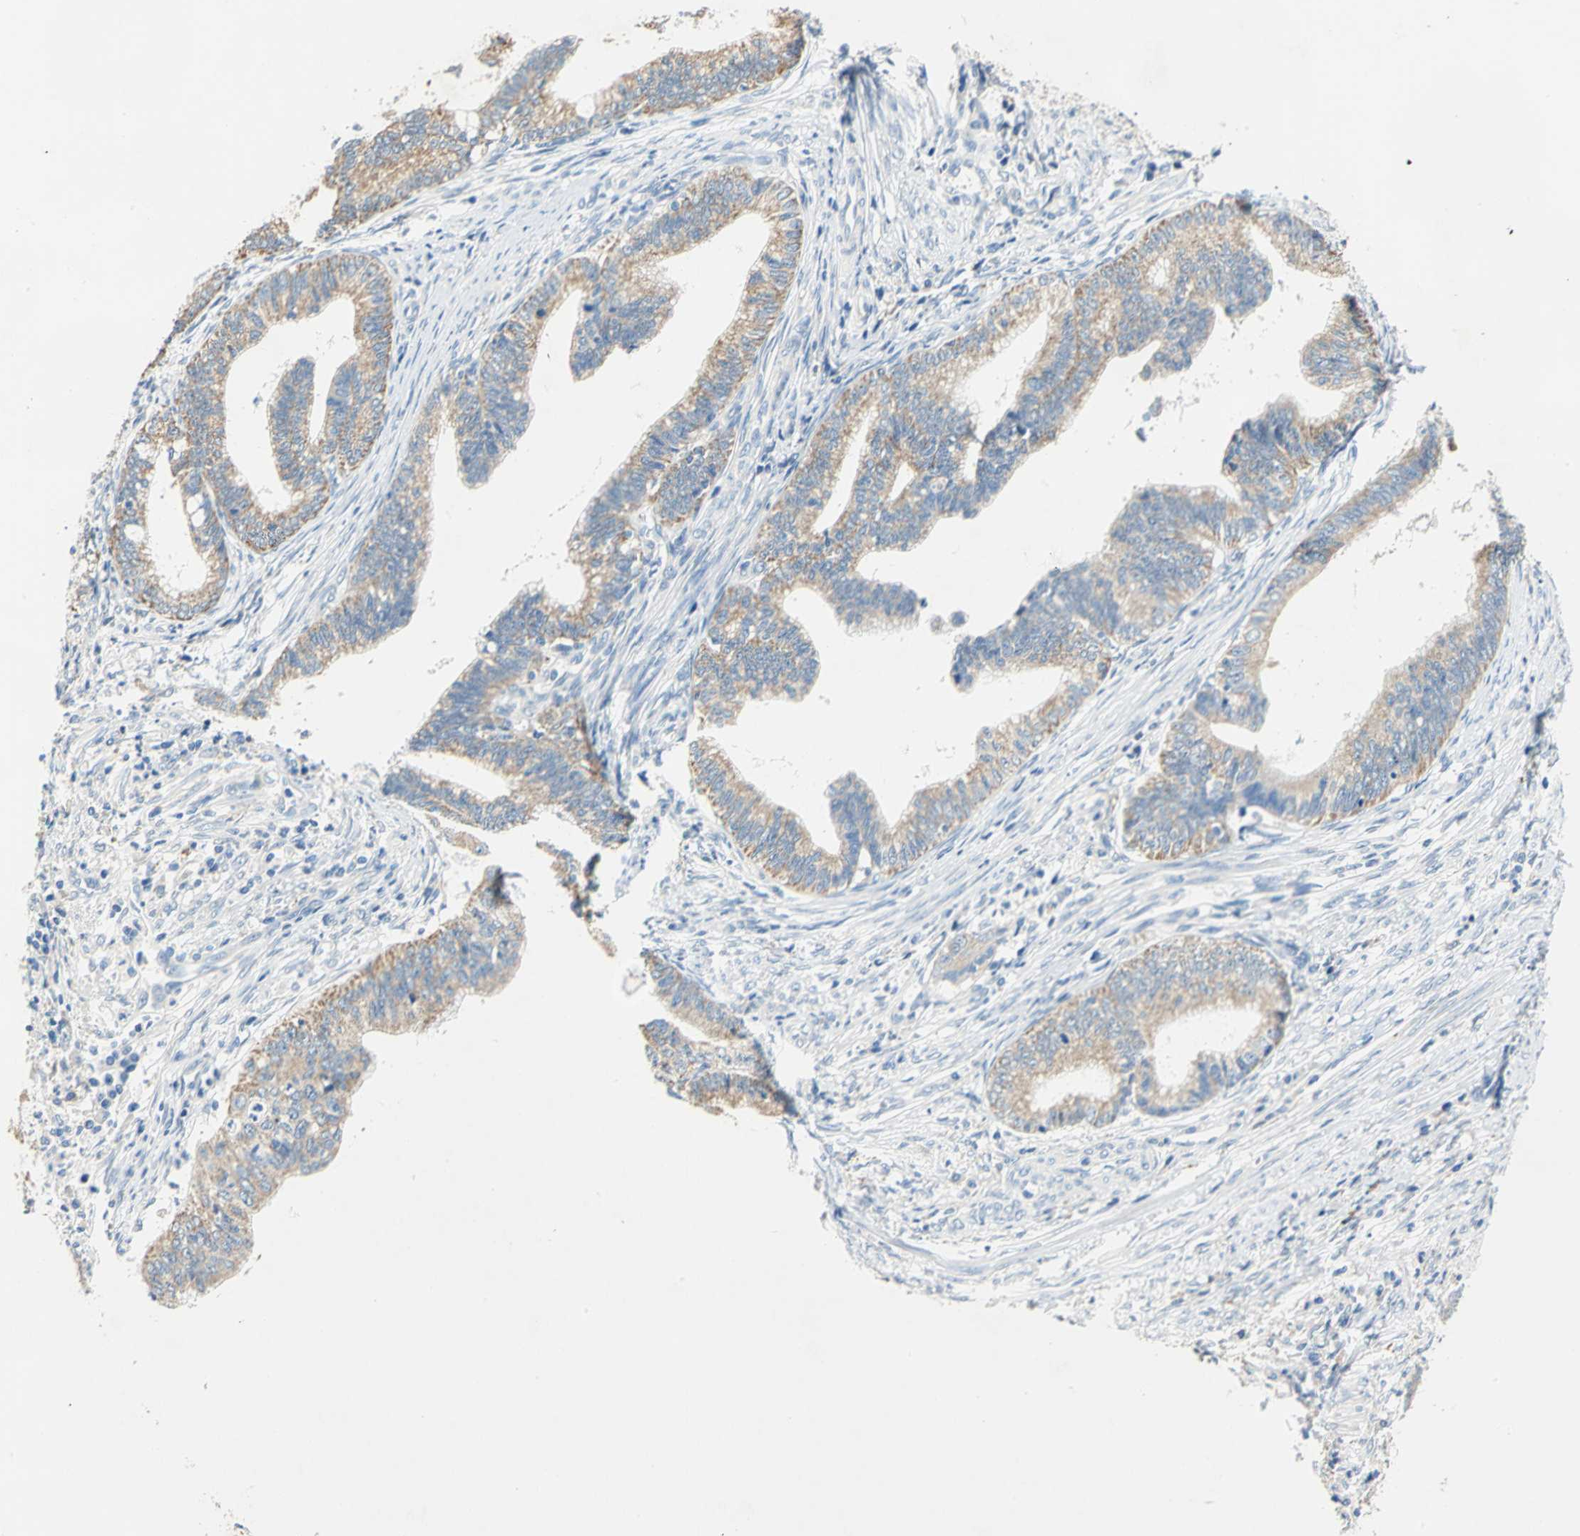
{"staining": {"intensity": "weak", "quantity": ">75%", "location": "cytoplasmic/membranous"}, "tissue": "cervical cancer", "cell_type": "Tumor cells", "image_type": "cancer", "snomed": [{"axis": "morphology", "description": "Adenocarcinoma, NOS"}, {"axis": "topography", "description": "Cervix"}], "caption": "This micrograph reveals immunohistochemistry (IHC) staining of cervical cancer, with low weak cytoplasmic/membranous staining in approximately >75% of tumor cells.", "gene": "RASD2", "patient": {"sex": "female", "age": 36}}